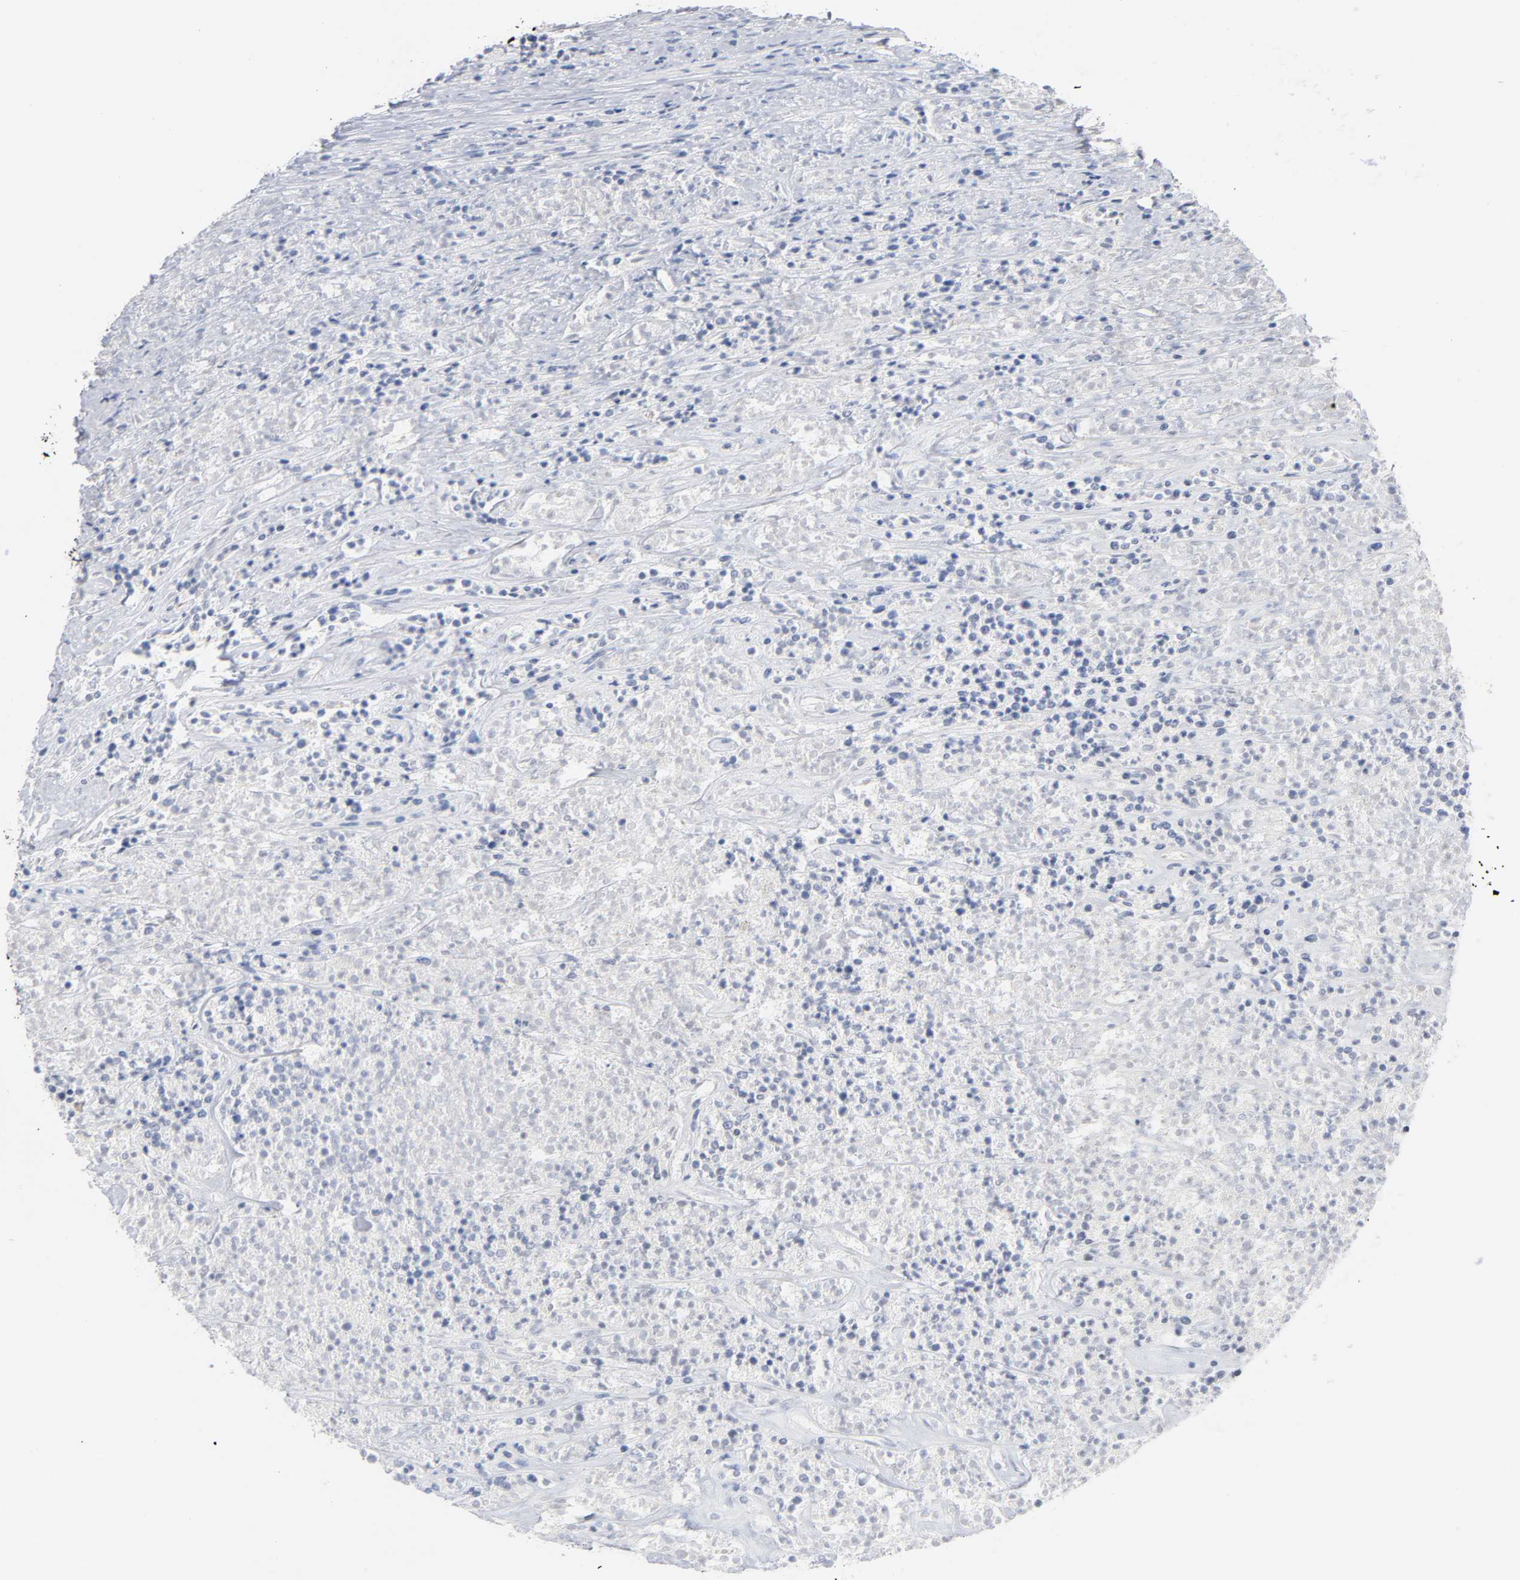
{"staining": {"intensity": "negative", "quantity": "none", "location": "none"}, "tissue": "lymphoma", "cell_type": "Tumor cells", "image_type": "cancer", "snomed": [{"axis": "morphology", "description": "Malignant lymphoma, non-Hodgkin's type, High grade"}, {"axis": "topography", "description": "Lymph node"}], "caption": "The IHC micrograph has no significant positivity in tumor cells of lymphoma tissue.", "gene": "CRABP2", "patient": {"sex": "female", "age": 73}}